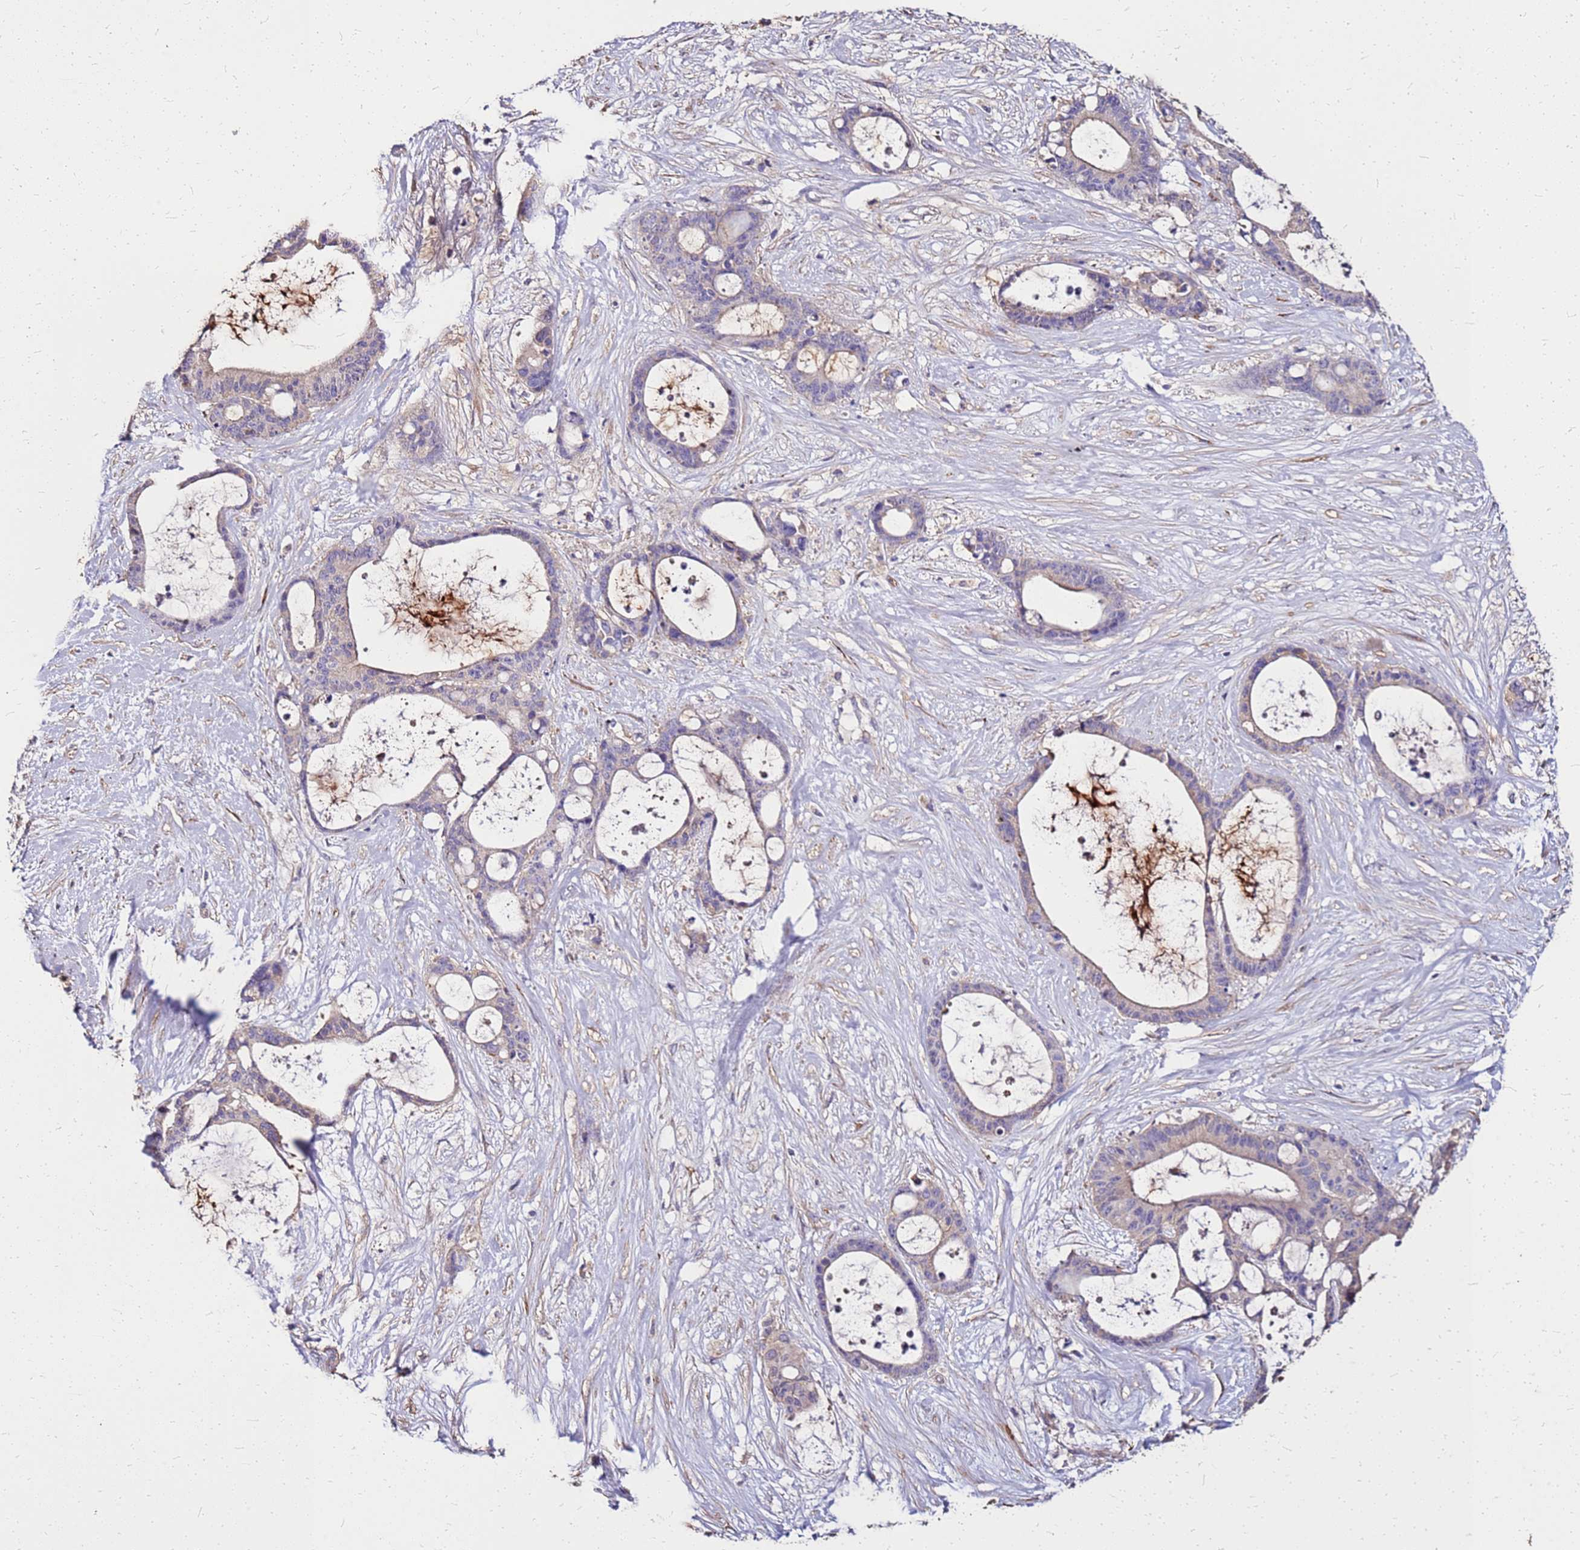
{"staining": {"intensity": "weak", "quantity": "<25%", "location": "cytoplasmic/membranous"}, "tissue": "liver cancer", "cell_type": "Tumor cells", "image_type": "cancer", "snomed": [{"axis": "morphology", "description": "Normal tissue, NOS"}, {"axis": "morphology", "description": "Cholangiocarcinoma"}, {"axis": "topography", "description": "Liver"}, {"axis": "topography", "description": "Peripheral nerve tissue"}], "caption": "IHC image of neoplastic tissue: human liver cancer (cholangiocarcinoma) stained with DAB (3,3'-diaminobenzidine) exhibits no significant protein staining in tumor cells.", "gene": "EXD3", "patient": {"sex": "female", "age": 73}}